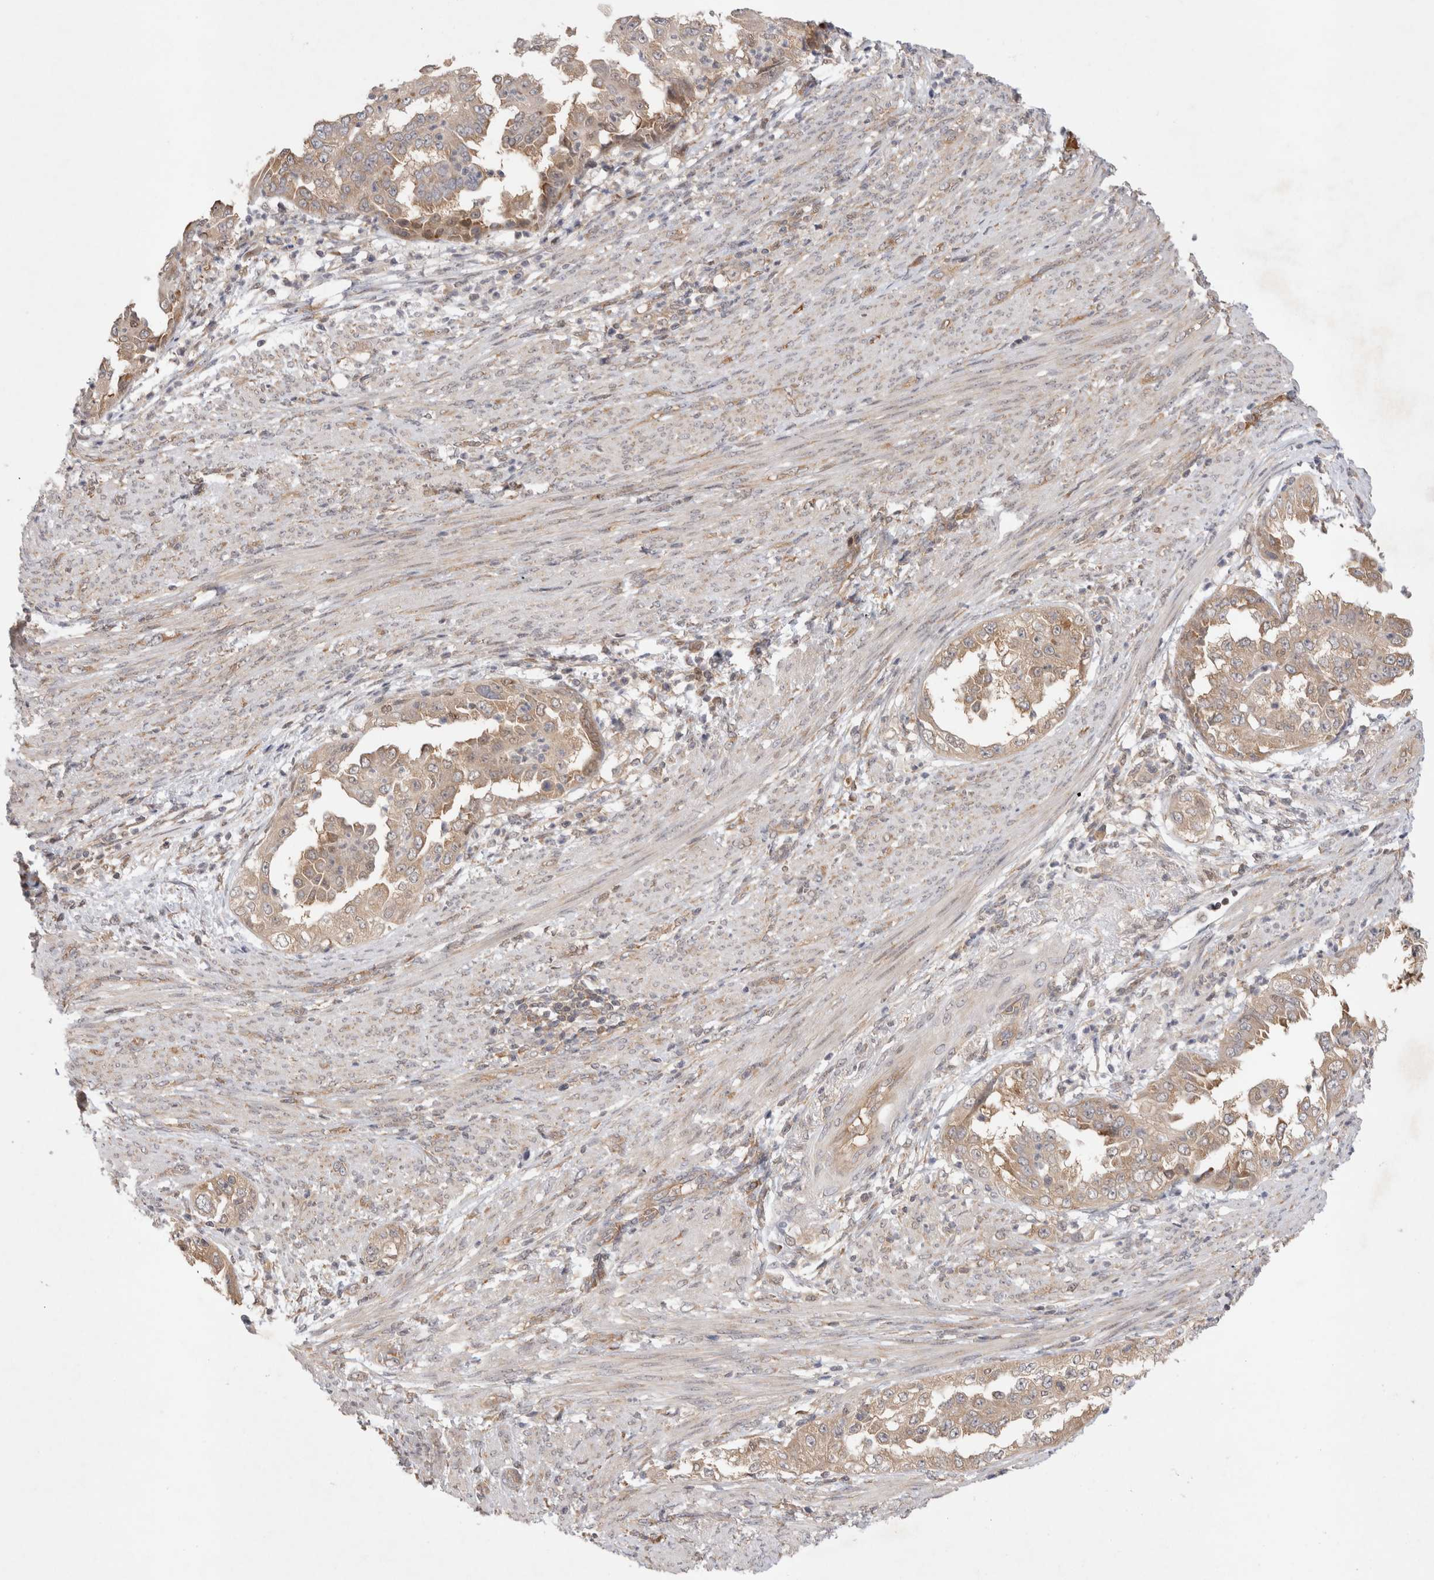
{"staining": {"intensity": "moderate", "quantity": ">75%", "location": "cytoplasmic/membranous"}, "tissue": "endometrial cancer", "cell_type": "Tumor cells", "image_type": "cancer", "snomed": [{"axis": "morphology", "description": "Adenocarcinoma, NOS"}, {"axis": "topography", "description": "Endometrium"}], "caption": "Immunohistochemical staining of adenocarcinoma (endometrial) displays medium levels of moderate cytoplasmic/membranous protein expression in about >75% of tumor cells.", "gene": "EIF3E", "patient": {"sex": "female", "age": 85}}